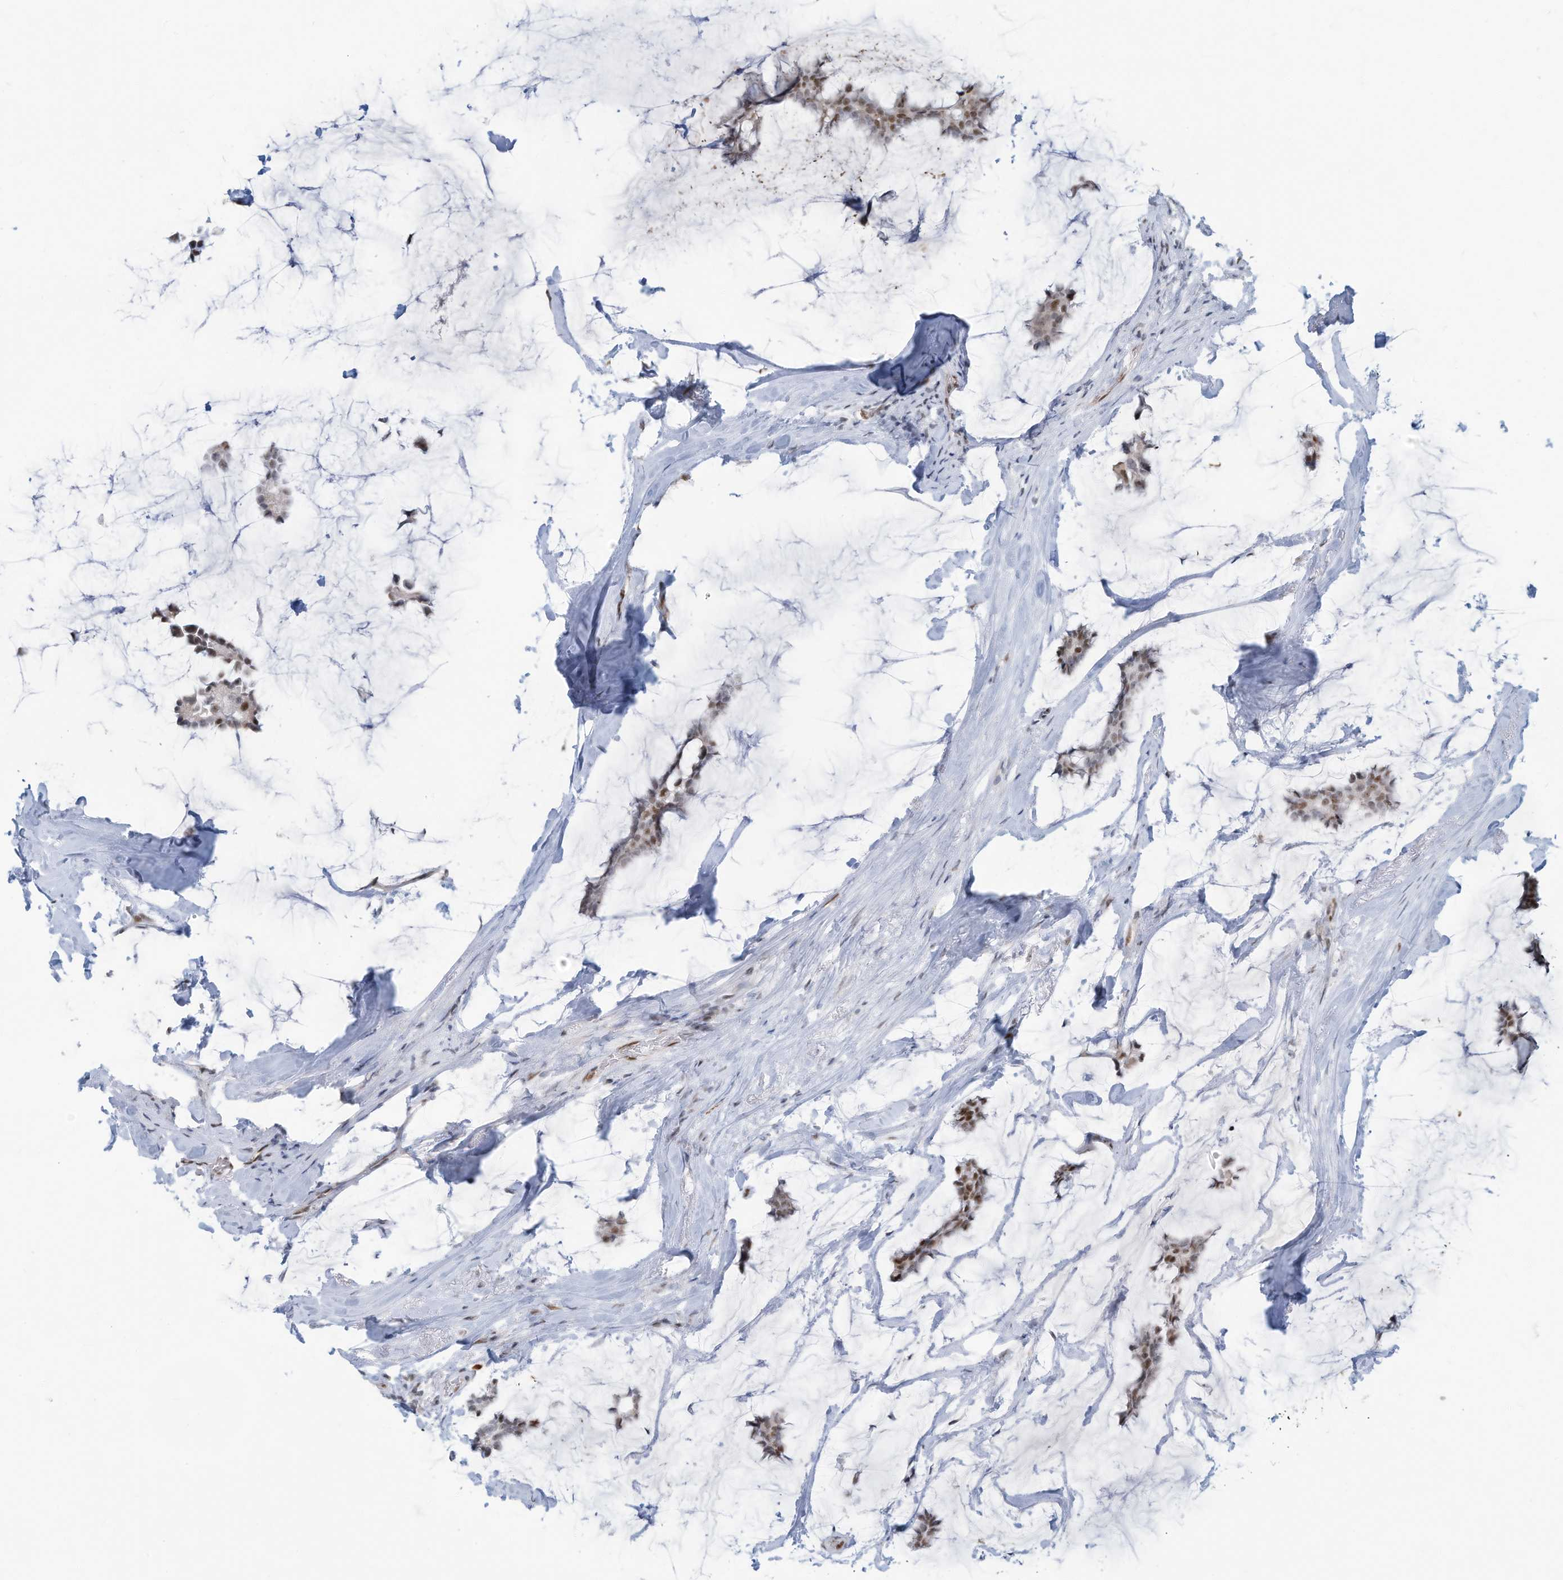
{"staining": {"intensity": "moderate", "quantity": ">75%", "location": "nuclear"}, "tissue": "breast cancer", "cell_type": "Tumor cells", "image_type": "cancer", "snomed": [{"axis": "morphology", "description": "Duct carcinoma"}, {"axis": "topography", "description": "Breast"}], "caption": "IHC (DAB) staining of human breast cancer reveals moderate nuclear protein expression in approximately >75% of tumor cells.", "gene": "SARNP", "patient": {"sex": "female", "age": 93}}